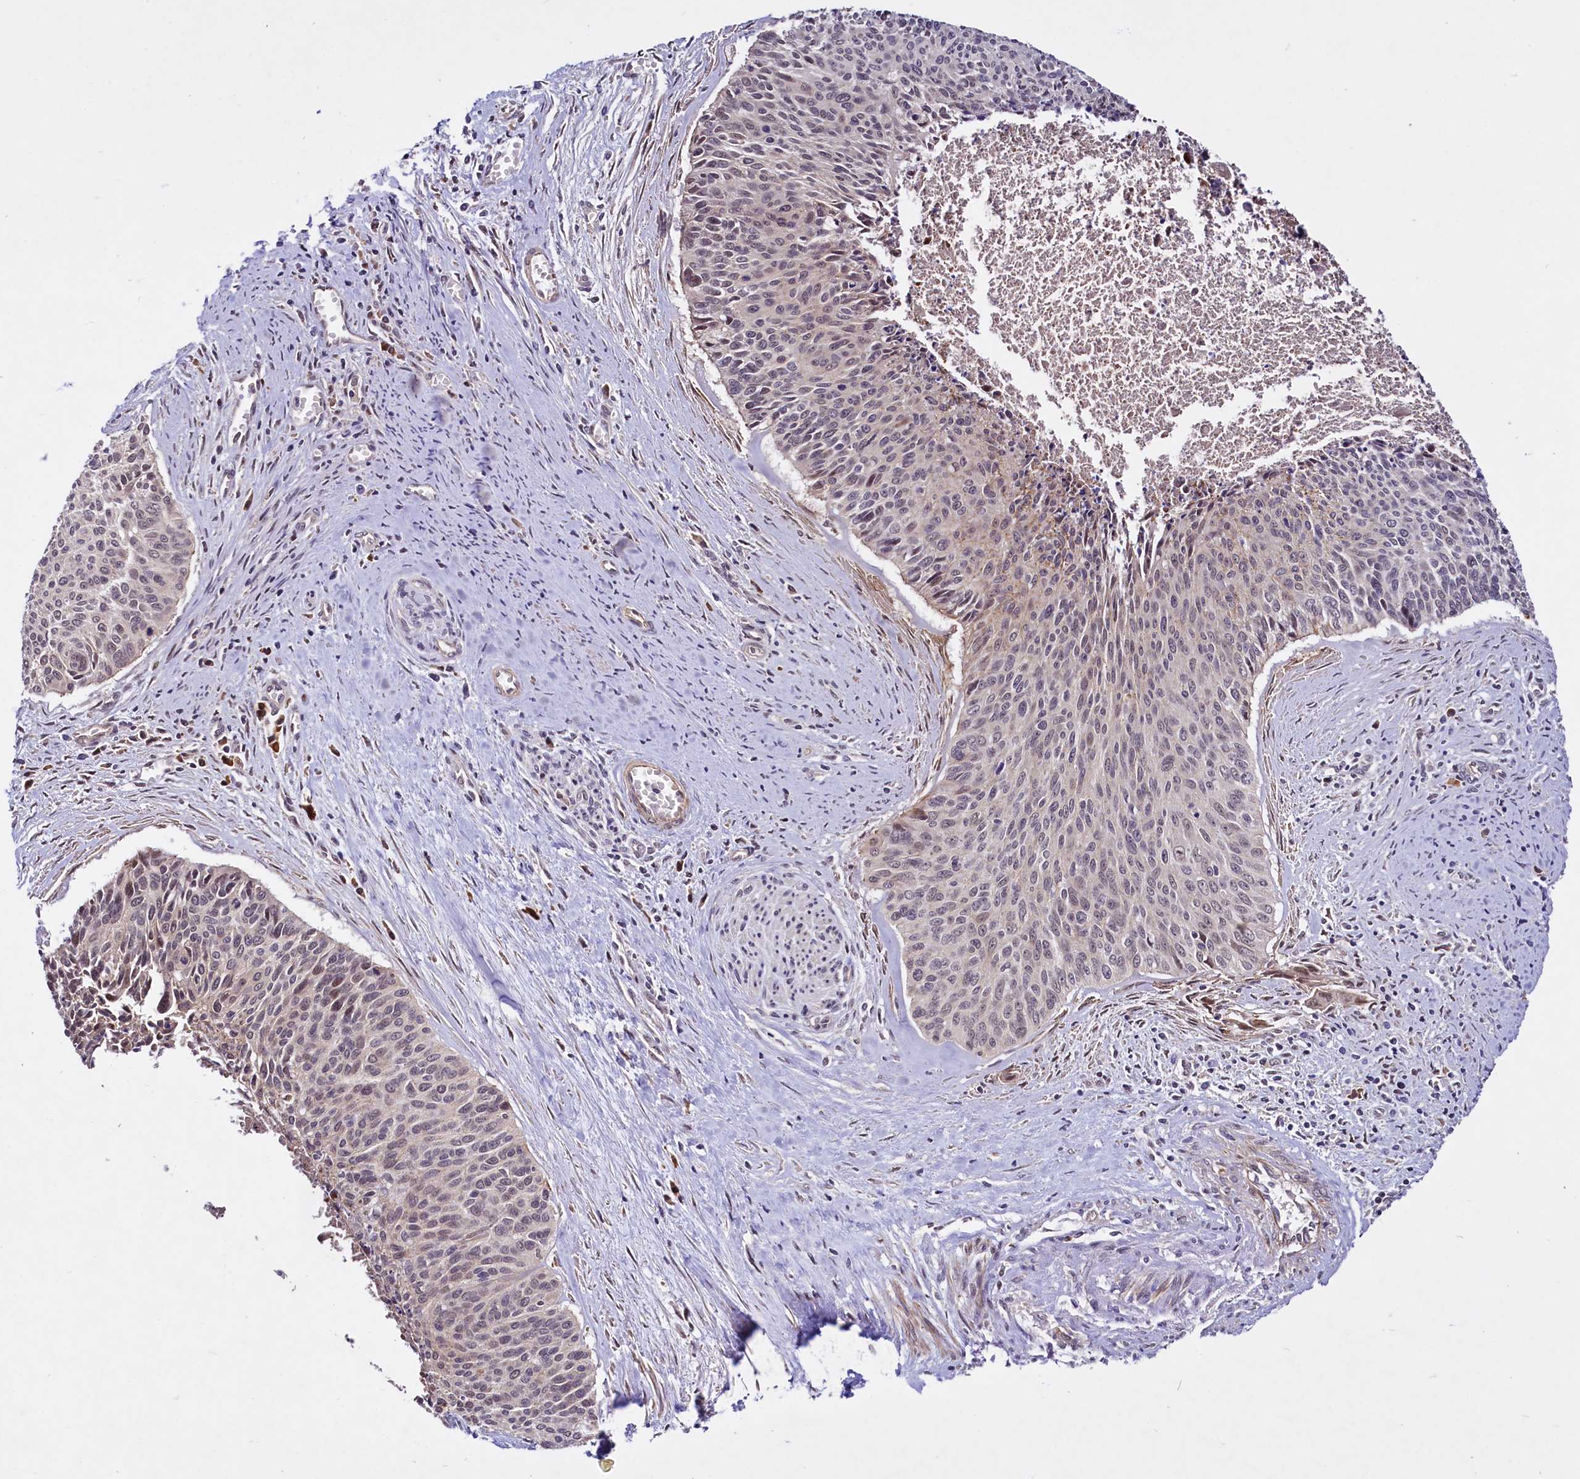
{"staining": {"intensity": "weak", "quantity": "<25%", "location": "nuclear"}, "tissue": "cervical cancer", "cell_type": "Tumor cells", "image_type": "cancer", "snomed": [{"axis": "morphology", "description": "Squamous cell carcinoma, NOS"}, {"axis": "topography", "description": "Cervix"}], "caption": "High power microscopy photomicrograph of an IHC photomicrograph of cervical squamous cell carcinoma, revealing no significant staining in tumor cells.", "gene": "UBE3A", "patient": {"sex": "female", "age": 55}}